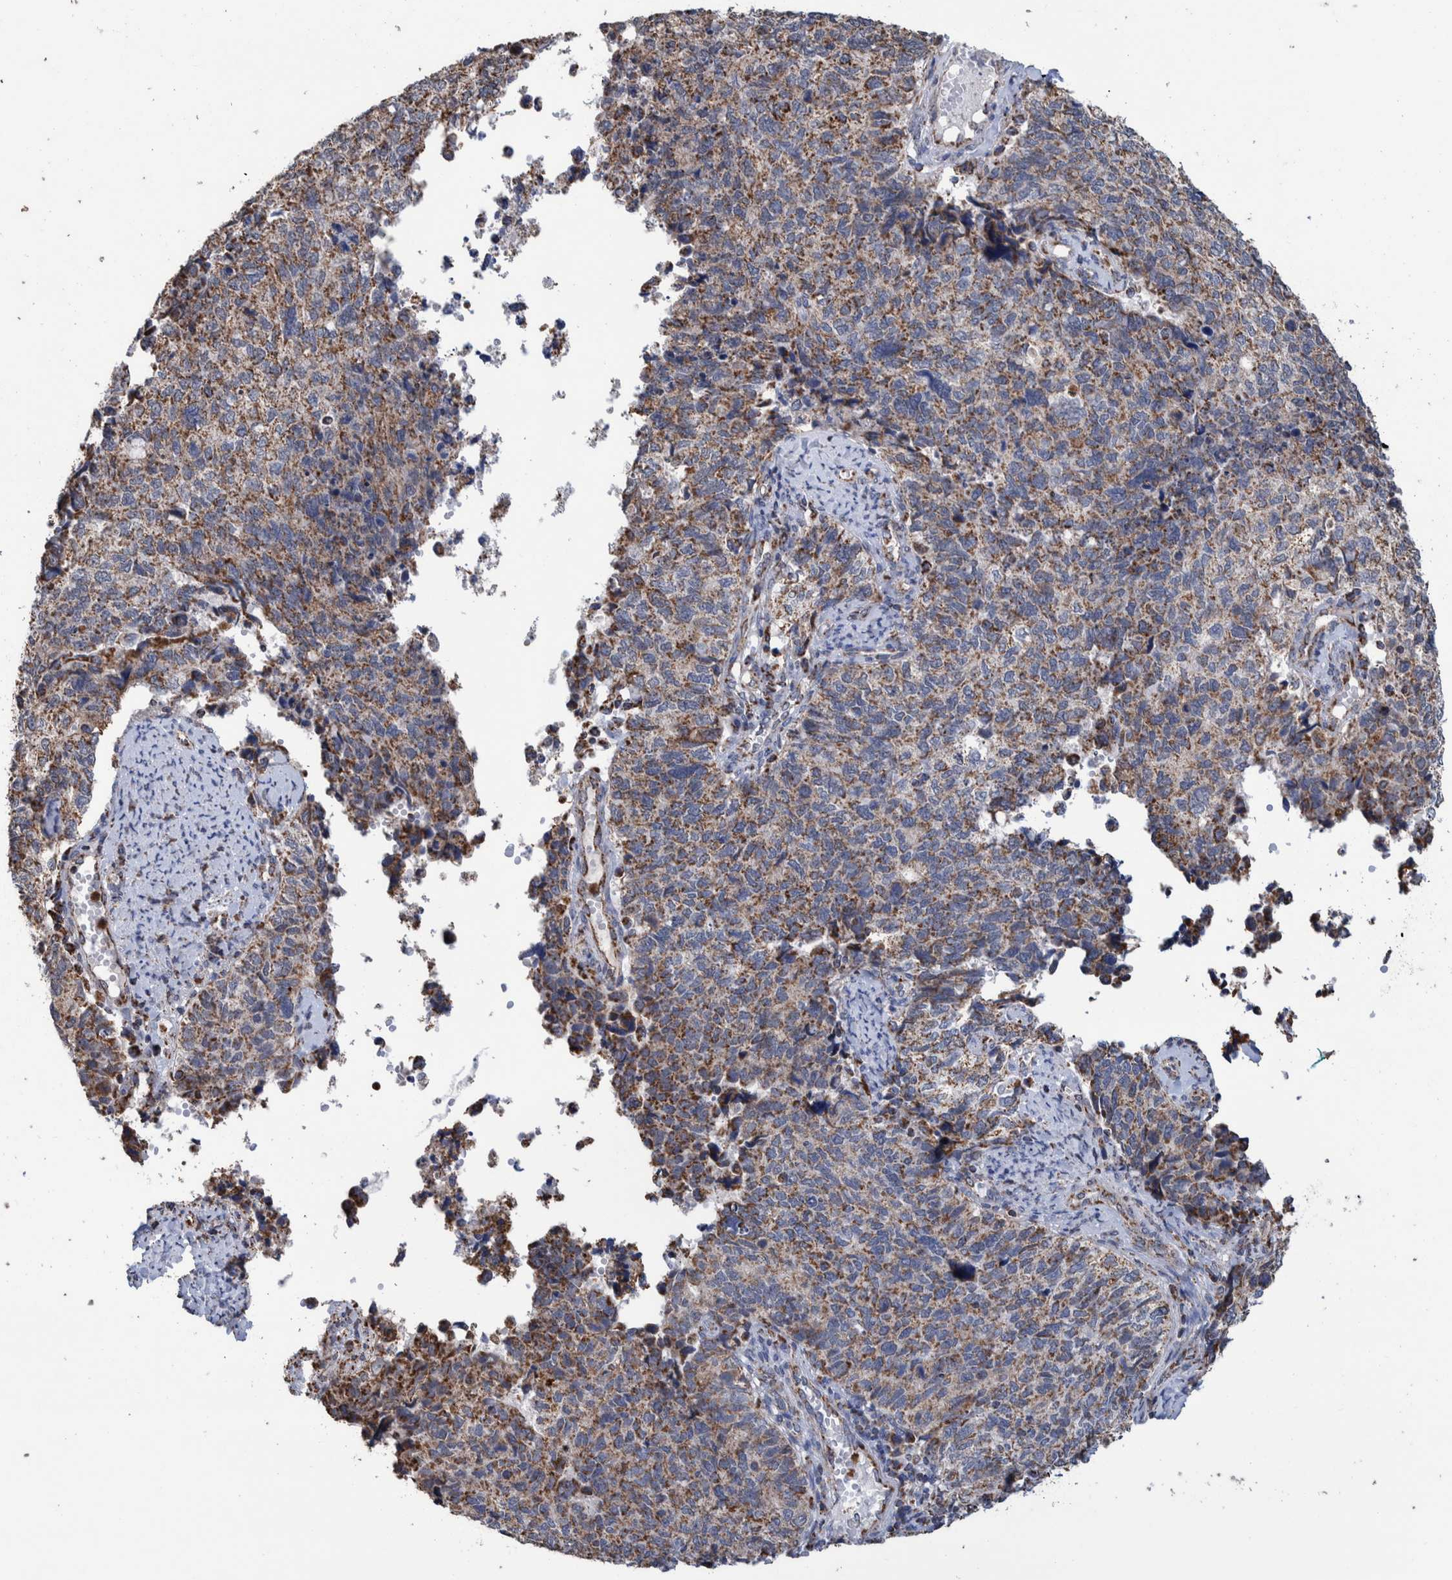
{"staining": {"intensity": "moderate", "quantity": "25%-75%", "location": "cytoplasmic/membranous"}, "tissue": "cervical cancer", "cell_type": "Tumor cells", "image_type": "cancer", "snomed": [{"axis": "morphology", "description": "Squamous cell carcinoma, NOS"}, {"axis": "topography", "description": "Cervix"}], "caption": "Cervical cancer stained with DAB immunohistochemistry displays medium levels of moderate cytoplasmic/membranous staining in approximately 25%-75% of tumor cells.", "gene": "DECR1", "patient": {"sex": "female", "age": 63}}